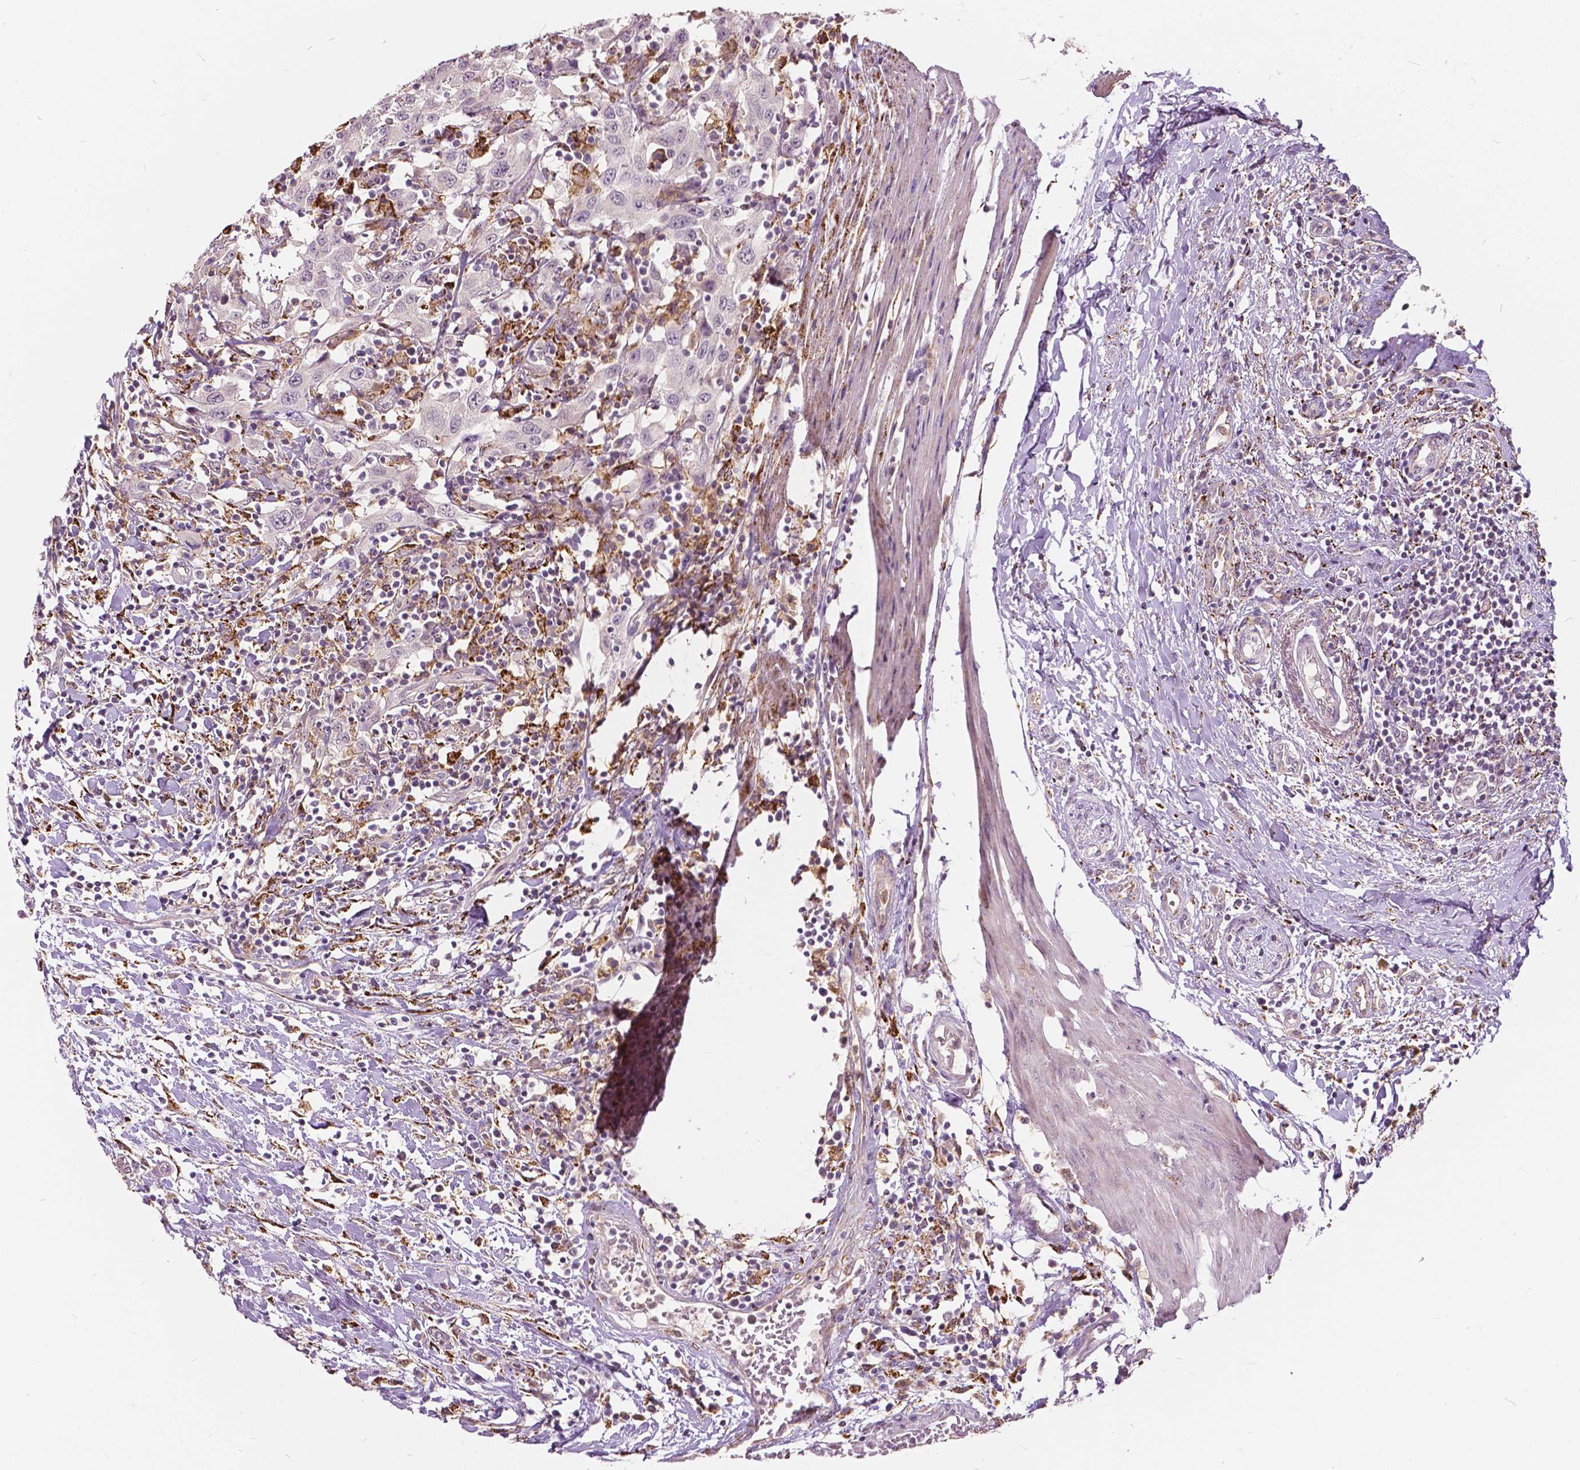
{"staining": {"intensity": "negative", "quantity": "none", "location": "none"}, "tissue": "urothelial cancer", "cell_type": "Tumor cells", "image_type": "cancer", "snomed": [{"axis": "morphology", "description": "Urothelial carcinoma, High grade"}, {"axis": "topography", "description": "Urinary bladder"}], "caption": "Immunohistochemistry (IHC) image of neoplastic tissue: human high-grade urothelial carcinoma stained with DAB (3,3'-diaminobenzidine) demonstrates no significant protein positivity in tumor cells.", "gene": "DLX6", "patient": {"sex": "male", "age": 61}}